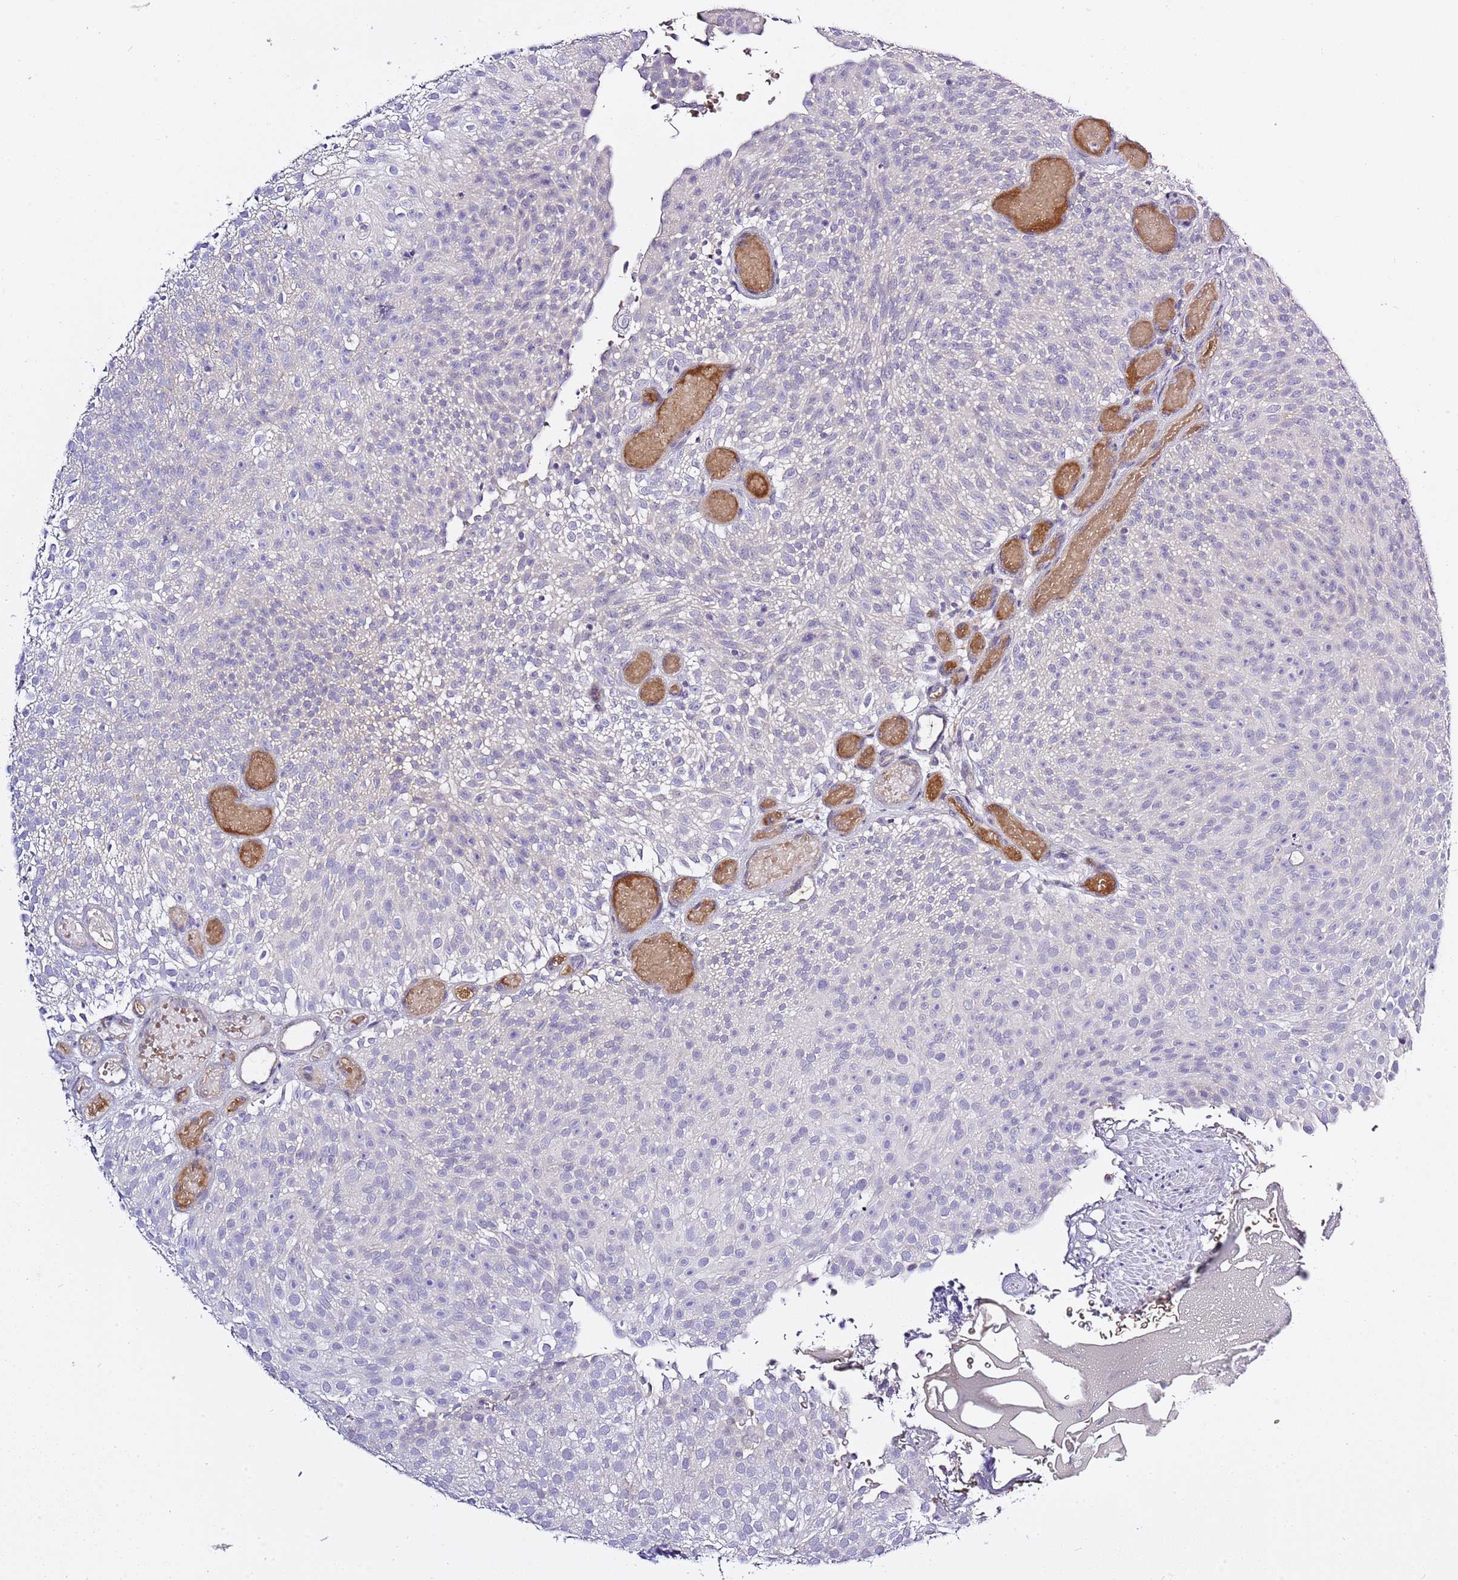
{"staining": {"intensity": "negative", "quantity": "none", "location": "none"}, "tissue": "urothelial cancer", "cell_type": "Tumor cells", "image_type": "cancer", "snomed": [{"axis": "morphology", "description": "Urothelial carcinoma, Low grade"}, {"axis": "topography", "description": "Urinary bladder"}], "caption": "A histopathology image of low-grade urothelial carcinoma stained for a protein displays no brown staining in tumor cells.", "gene": "RFK", "patient": {"sex": "male", "age": 78}}